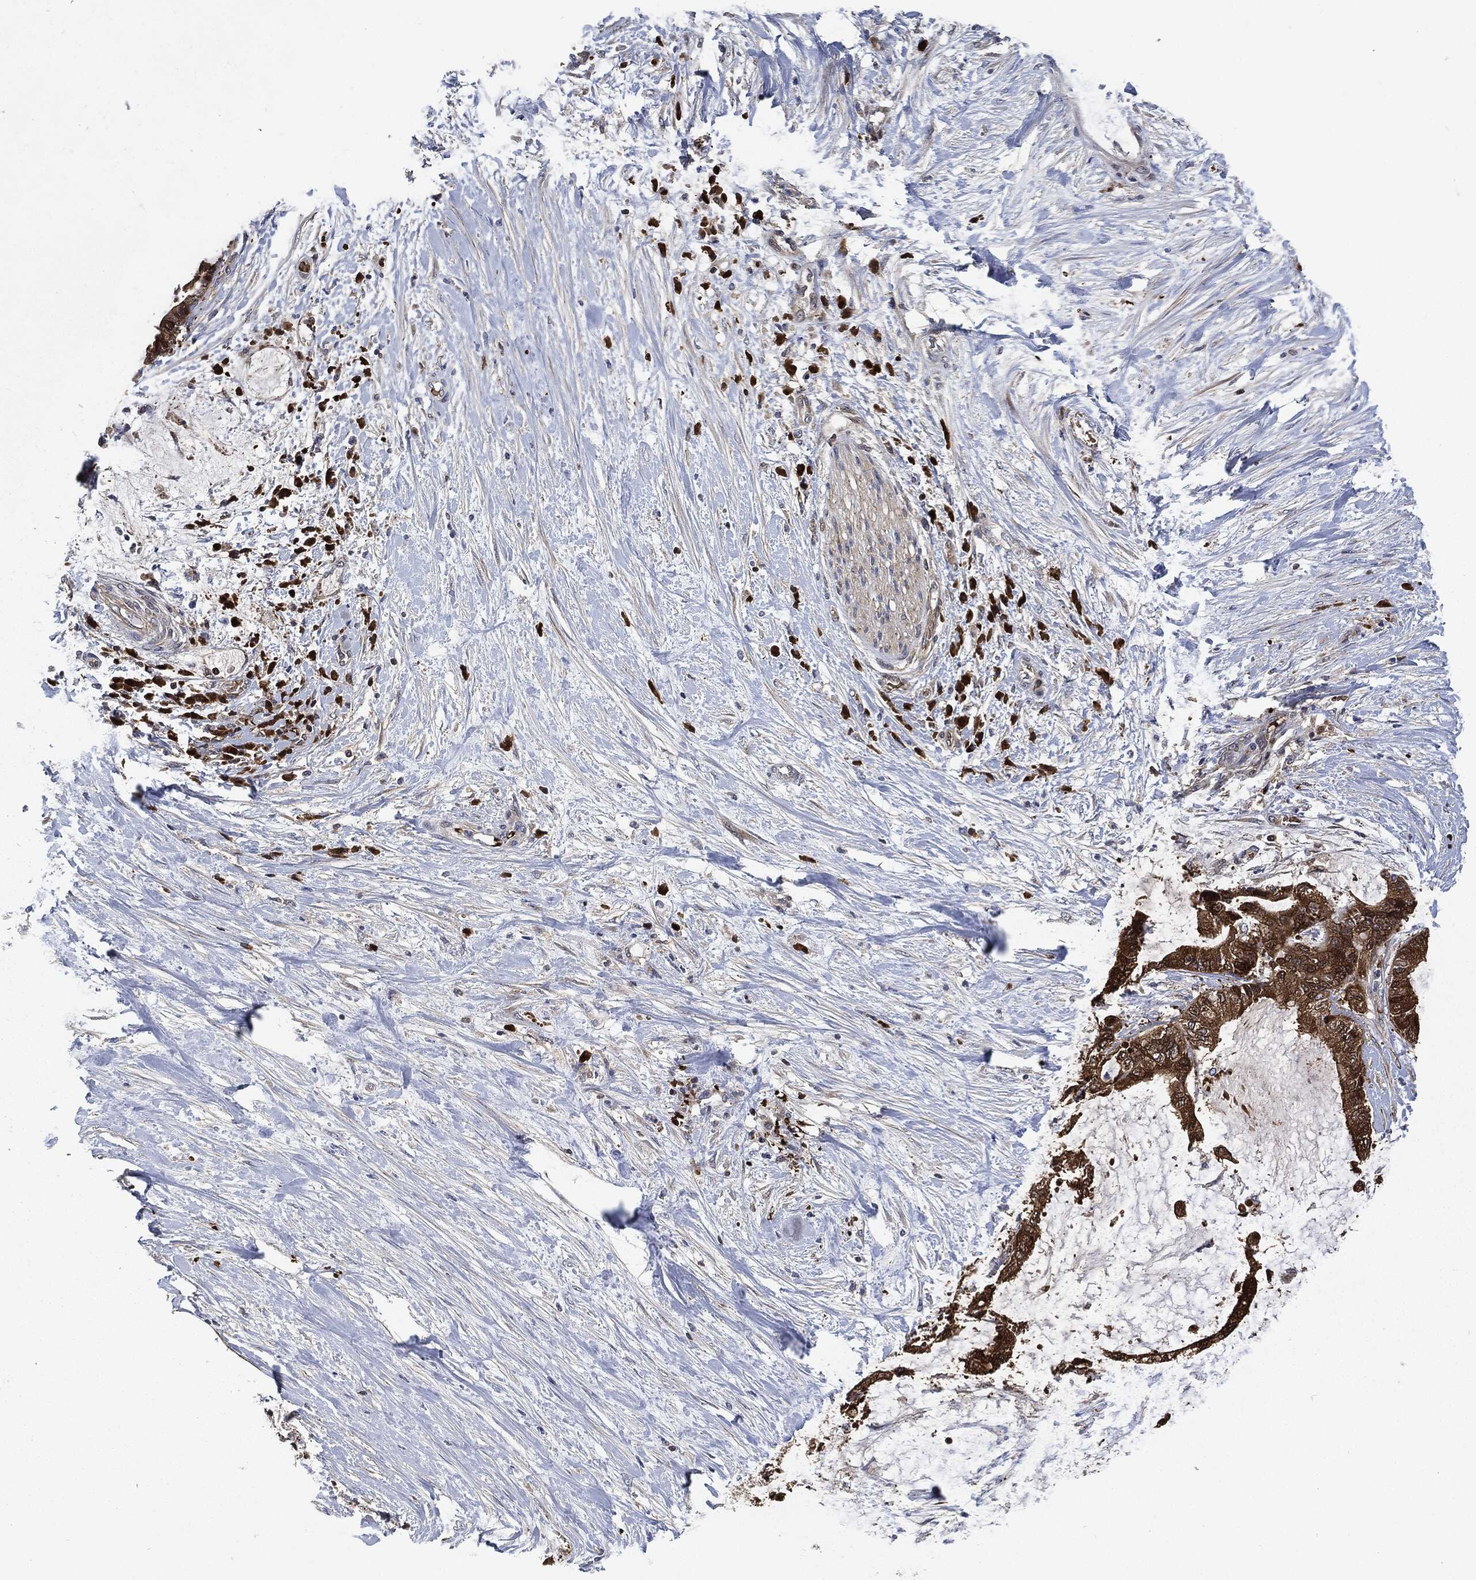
{"staining": {"intensity": "strong", "quantity": ">75%", "location": "cytoplasmic/membranous"}, "tissue": "liver cancer", "cell_type": "Tumor cells", "image_type": "cancer", "snomed": [{"axis": "morphology", "description": "Cholangiocarcinoma"}, {"axis": "topography", "description": "Liver"}], "caption": "An image showing strong cytoplasmic/membranous expression in about >75% of tumor cells in cholangiocarcinoma (liver), as visualized by brown immunohistochemical staining.", "gene": "PRDX2", "patient": {"sex": "female", "age": 73}}